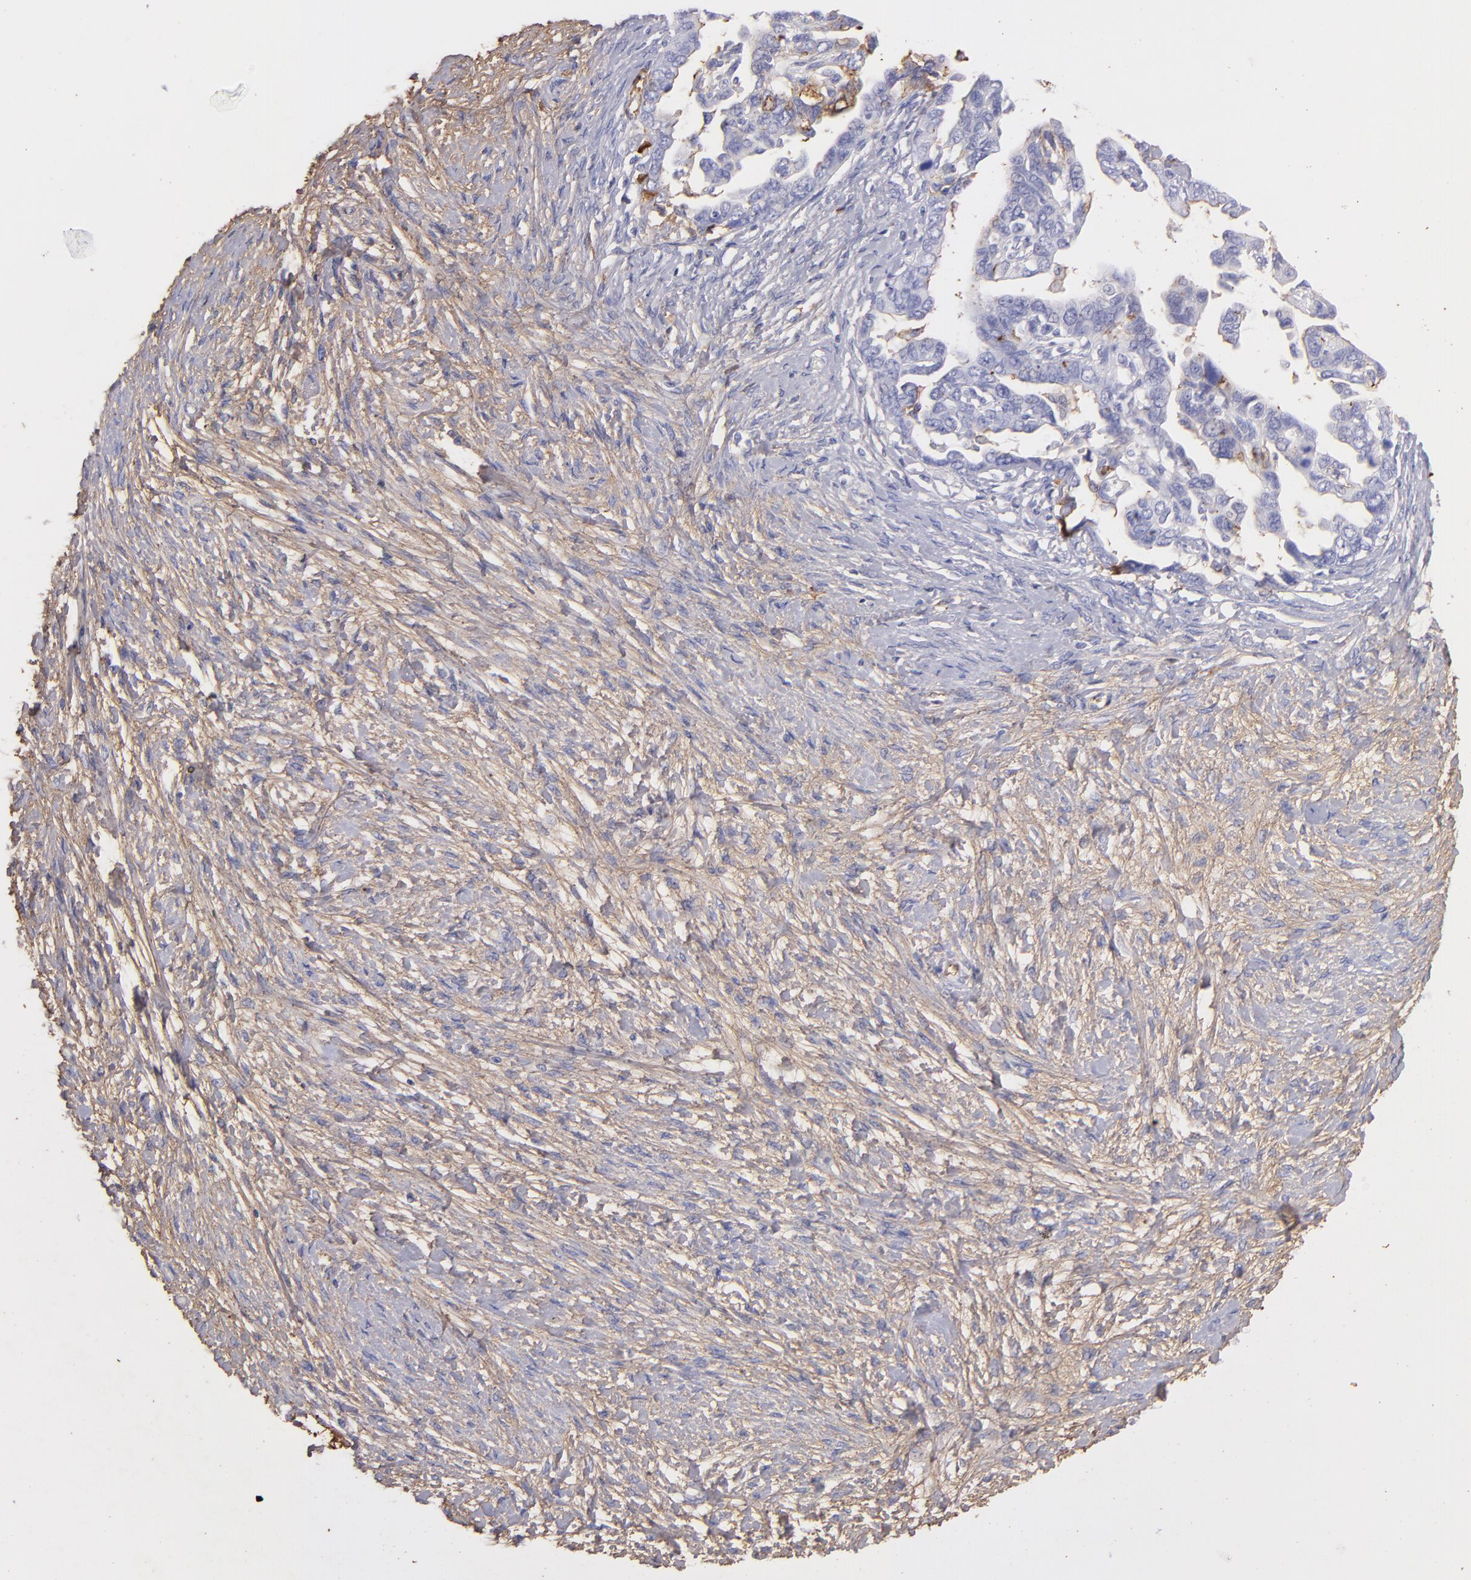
{"staining": {"intensity": "negative", "quantity": "none", "location": "none"}, "tissue": "ovarian cancer", "cell_type": "Tumor cells", "image_type": "cancer", "snomed": [{"axis": "morphology", "description": "Cystadenocarcinoma, serous, NOS"}, {"axis": "topography", "description": "Ovary"}], "caption": "Immunohistochemical staining of serous cystadenocarcinoma (ovarian) displays no significant staining in tumor cells.", "gene": "FGB", "patient": {"sex": "female", "age": 69}}